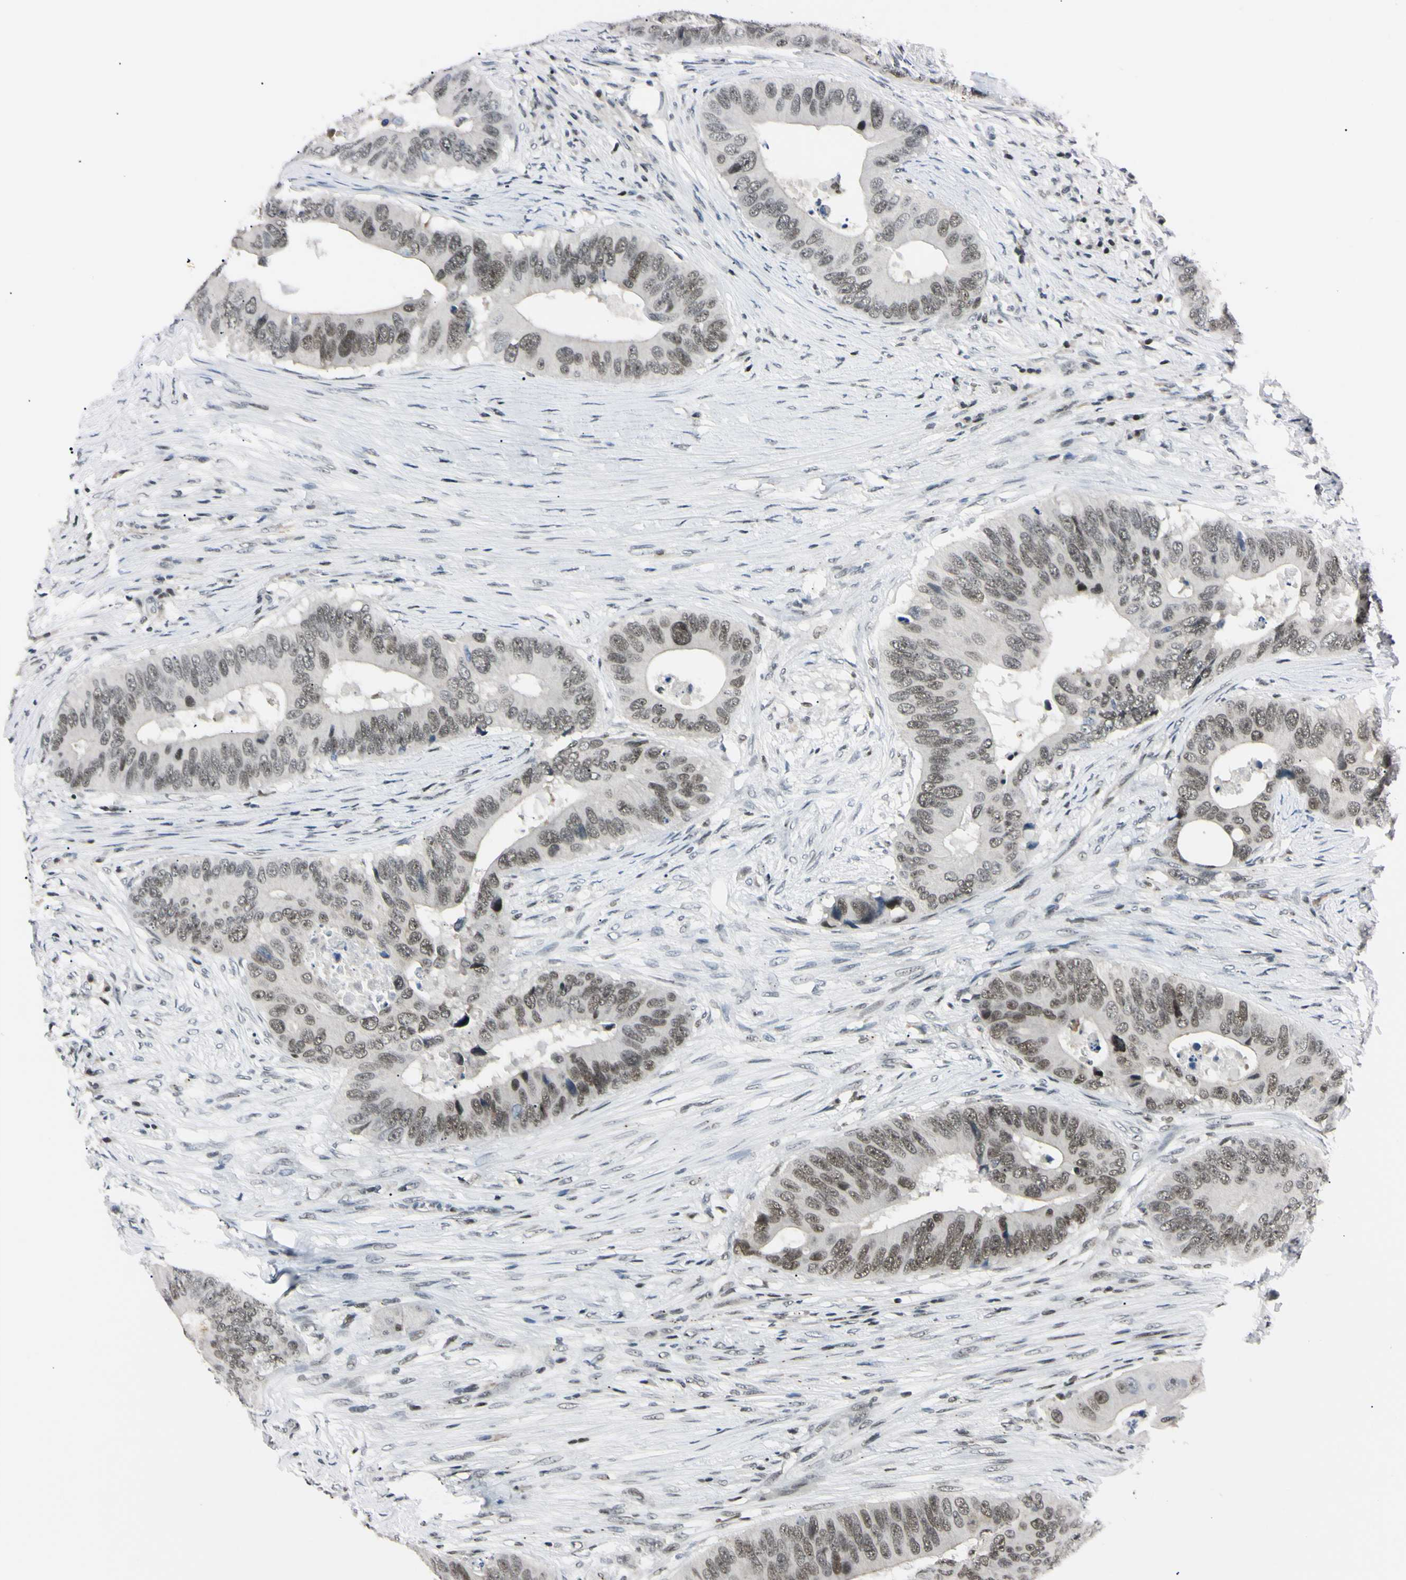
{"staining": {"intensity": "weak", "quantity": "25%-75%", "location": "nuclear"}, "tissue": "colorectal cancer", "cell_type": "Tumor cells", "image_type": "cancer", "snomed": [{"axis": "morphology", "description": "Adenocarcinoma, NOS"}, {"axis": "topography", "description": "Colon"}], "caption": "Tumor cells reveal low levels of weak nuclear staining in about 25%-75% of cells in human colorectal cancer (adenocarcinoma).", "gene": "C1orf174", "patient": {"sex": "male", "age": 71}}